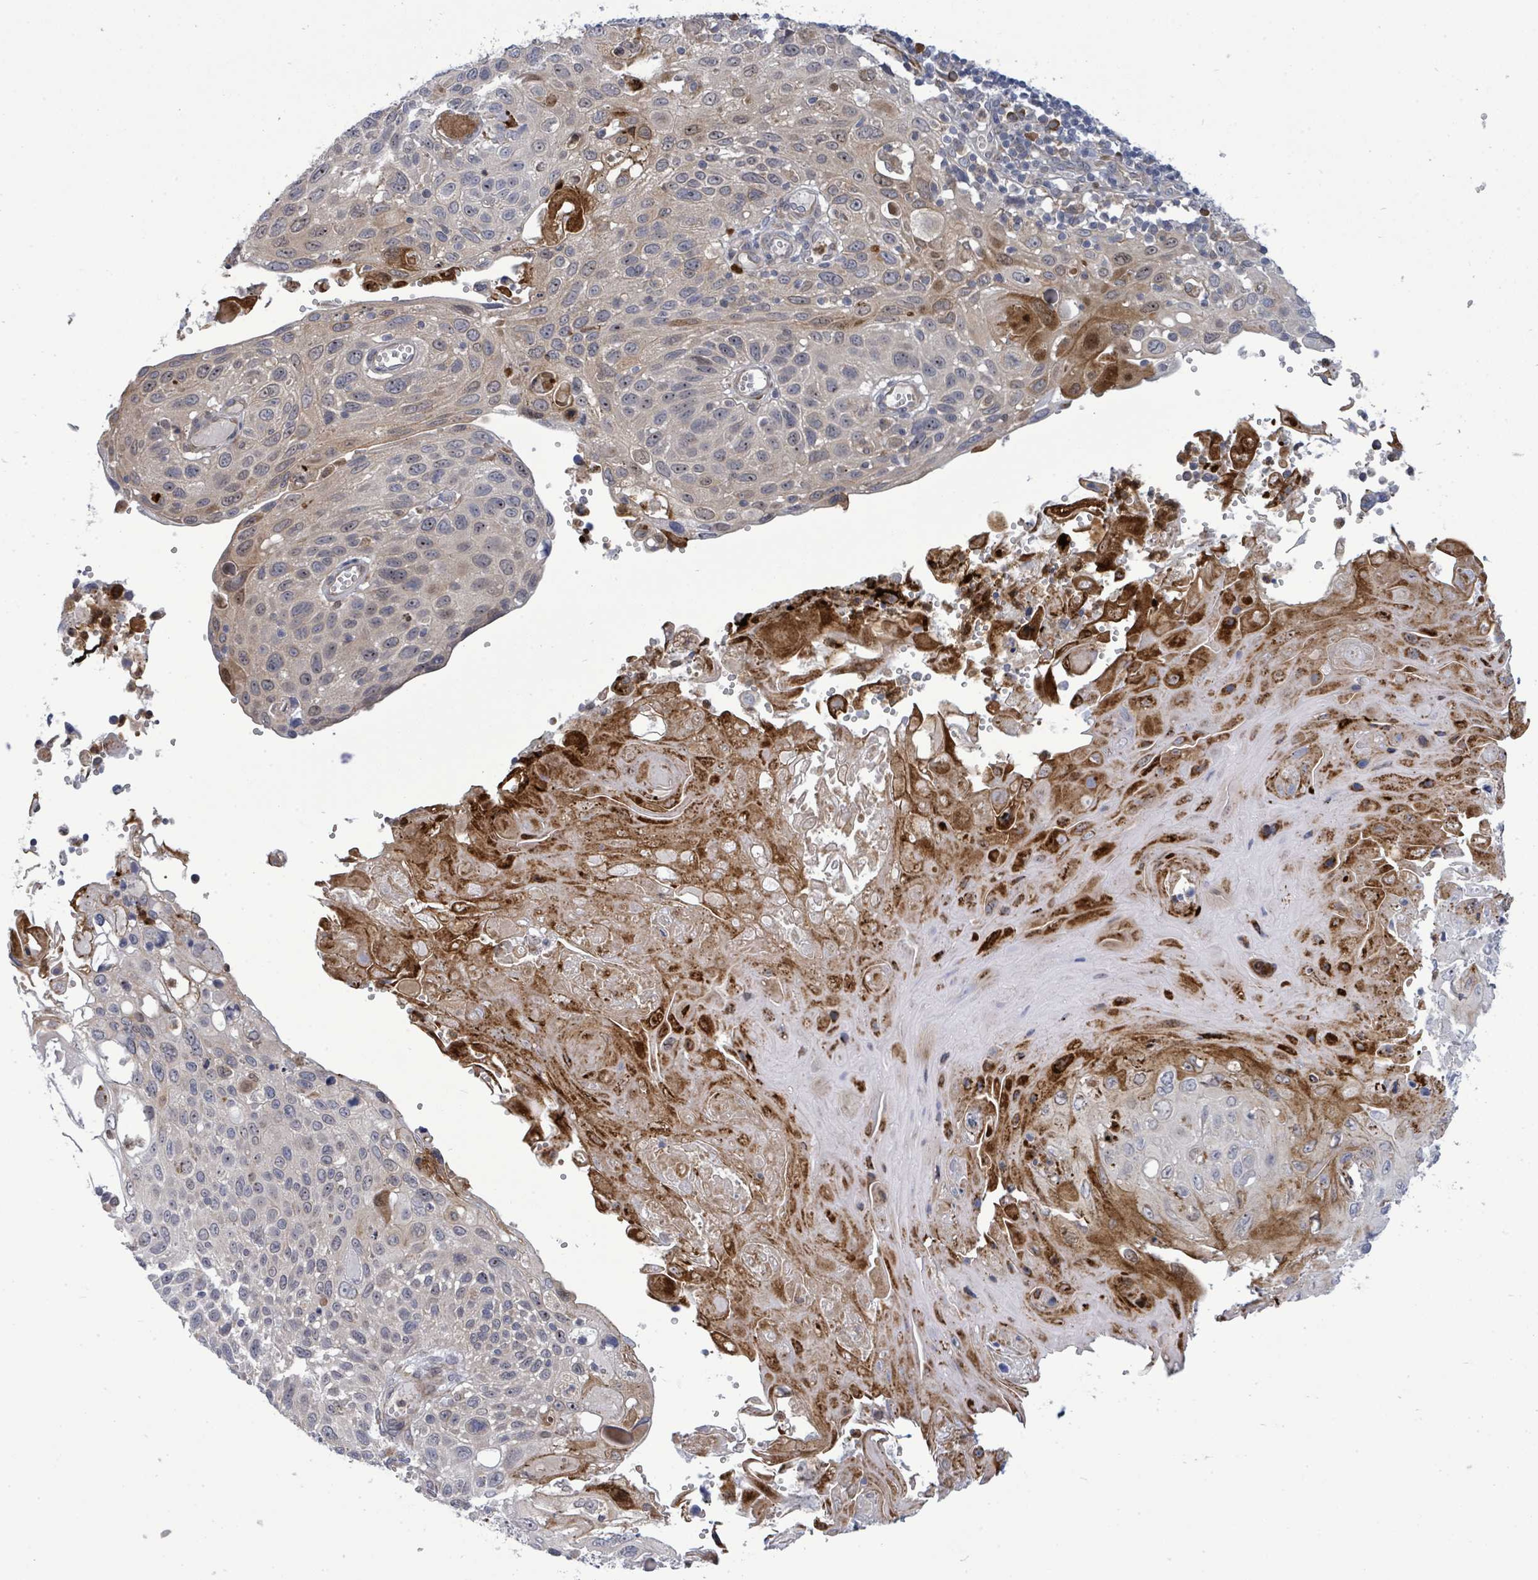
{"staining": {"intensity": "moderate", "quantity": "<25%", "location": "cytoplasmic/membranous,nuclear"}, "tissue": "cervical cancer", "cell_type": "Tumor cells", "image_type": "cancer", "snomed": [{"axis": "morphology", "description": "Squamous cell carcinoma, NOS"}, {"axis": "topography", "description": "Cervix"}], "caption": "There is low levels of moderate cytoplasmic/membranous and nuclear positivity in tumor cells of squamous cell carcinoma (cervical), as demonstrated by immunohistochemical staining (brown color).", "gene": "SAR1A", "patient": {"sex": "female", "age": 70}}